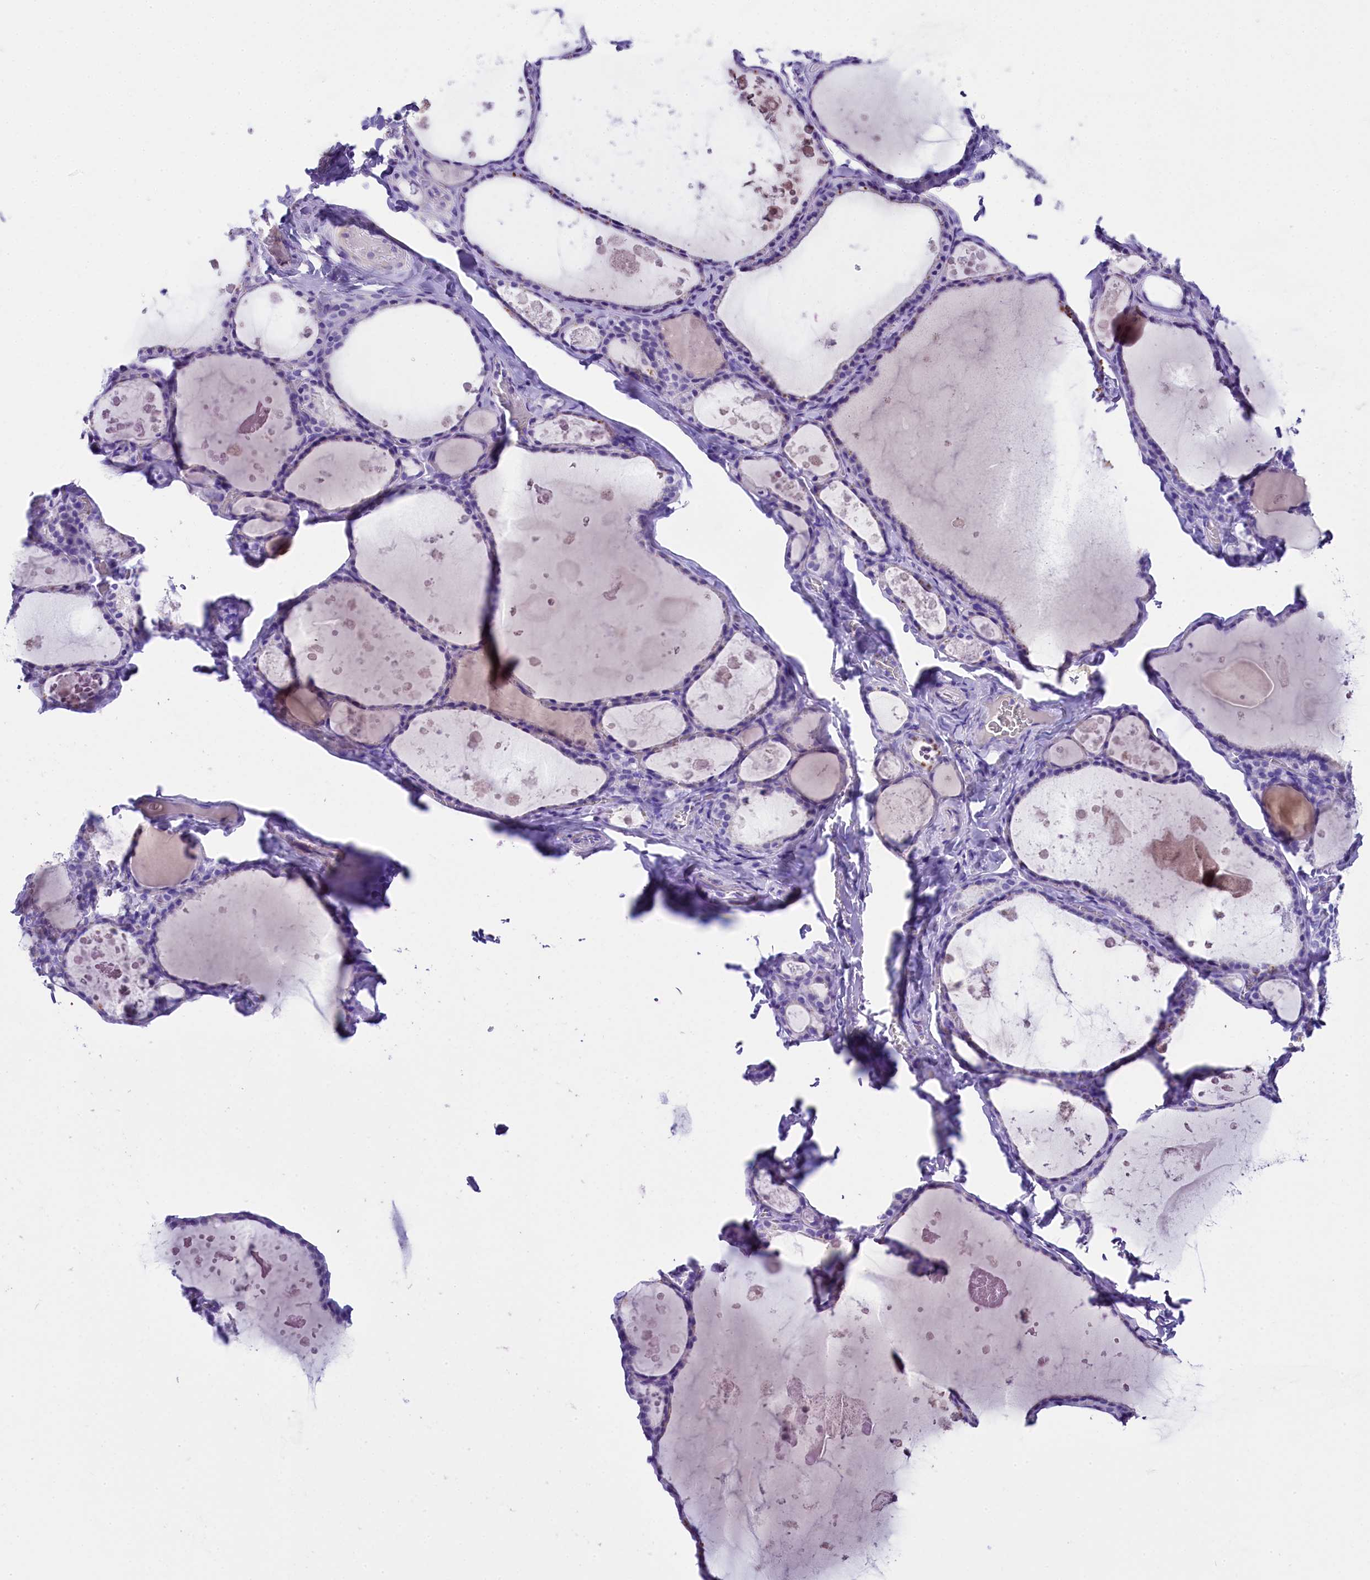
{"staining": {"intensity": "negative", "quantity": "none", "location": "none"}, "tissue": "thyroid gland", "cell_type": "Glandular cells", "image_type": "normal", "snomed": [{"axis": "morphology", "description": "Normal tissue, NOS"}, {"axis": "topography", "description": "Thyroid gland"}], "caption": "The IHC histopathology image has no significant staining in glandular cells of thyroid gland.", "gene": "SKIDA1", "patient": {"sex": "male", "age": 56}}